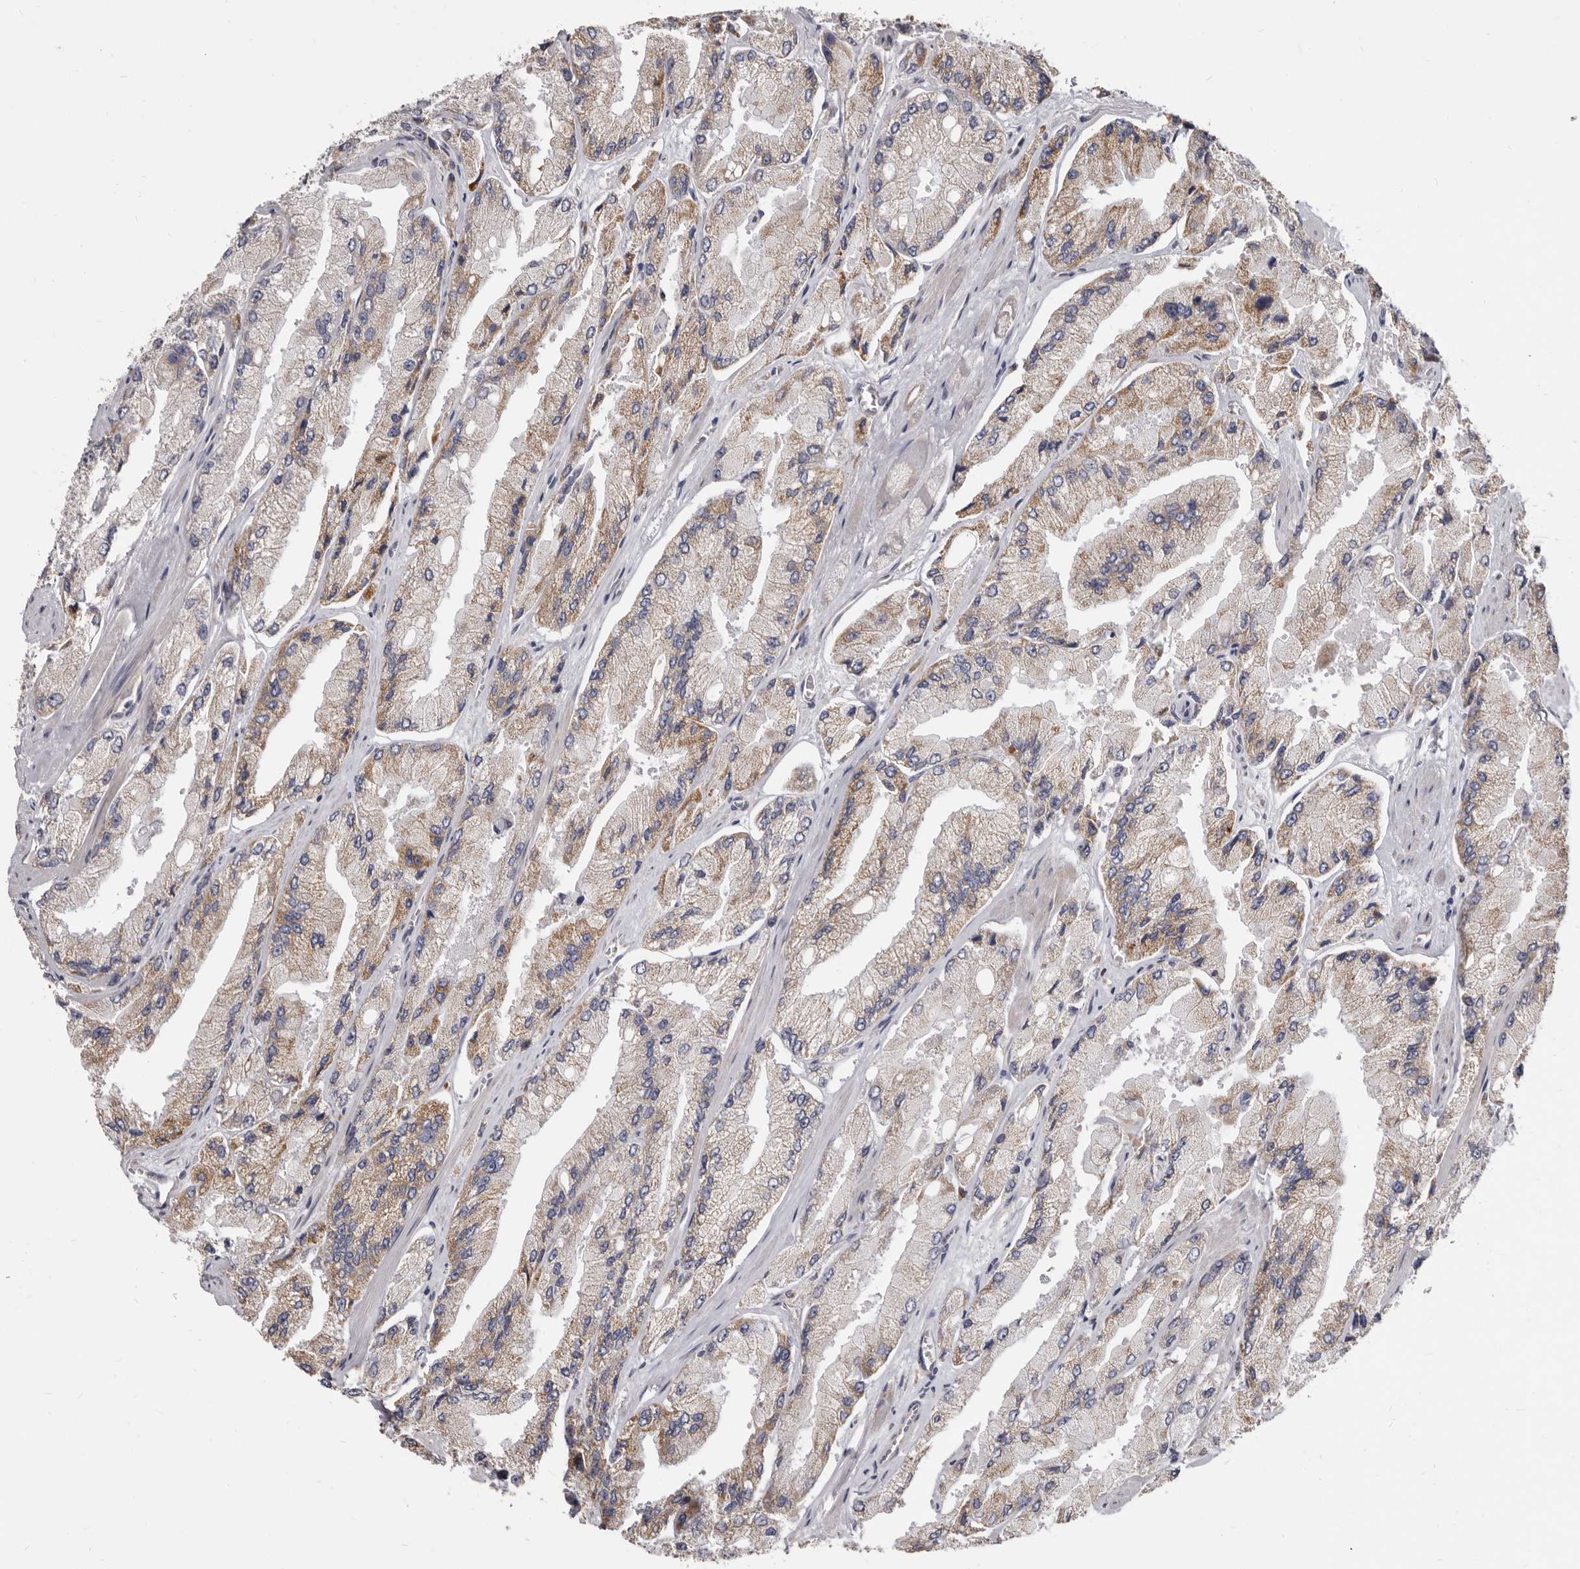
{"staining": {"intensity": "weak", "quantity": "25%-75%", "location": "cytoplasmic/membranous"}, "tissue": "prostate cancer", "cell_type": "Tumor cells", "image_type": "cancer", "snomed": [{"axis": "morphology", "description": "Adenocarcinoma, High grade"}, {"axis": "topography", "description": "Prostate"}], "caption": "DAB (3,3'-diaminobenzidine) immunohistochemical staining of human prostate adenocarcinoma (high-grade) reveals weak cytoplasmic/membranous protein expression in about 25%-75% of tumor cells.", "gene": "FMO2", "patient": {"sex": "male", "age": 58}}